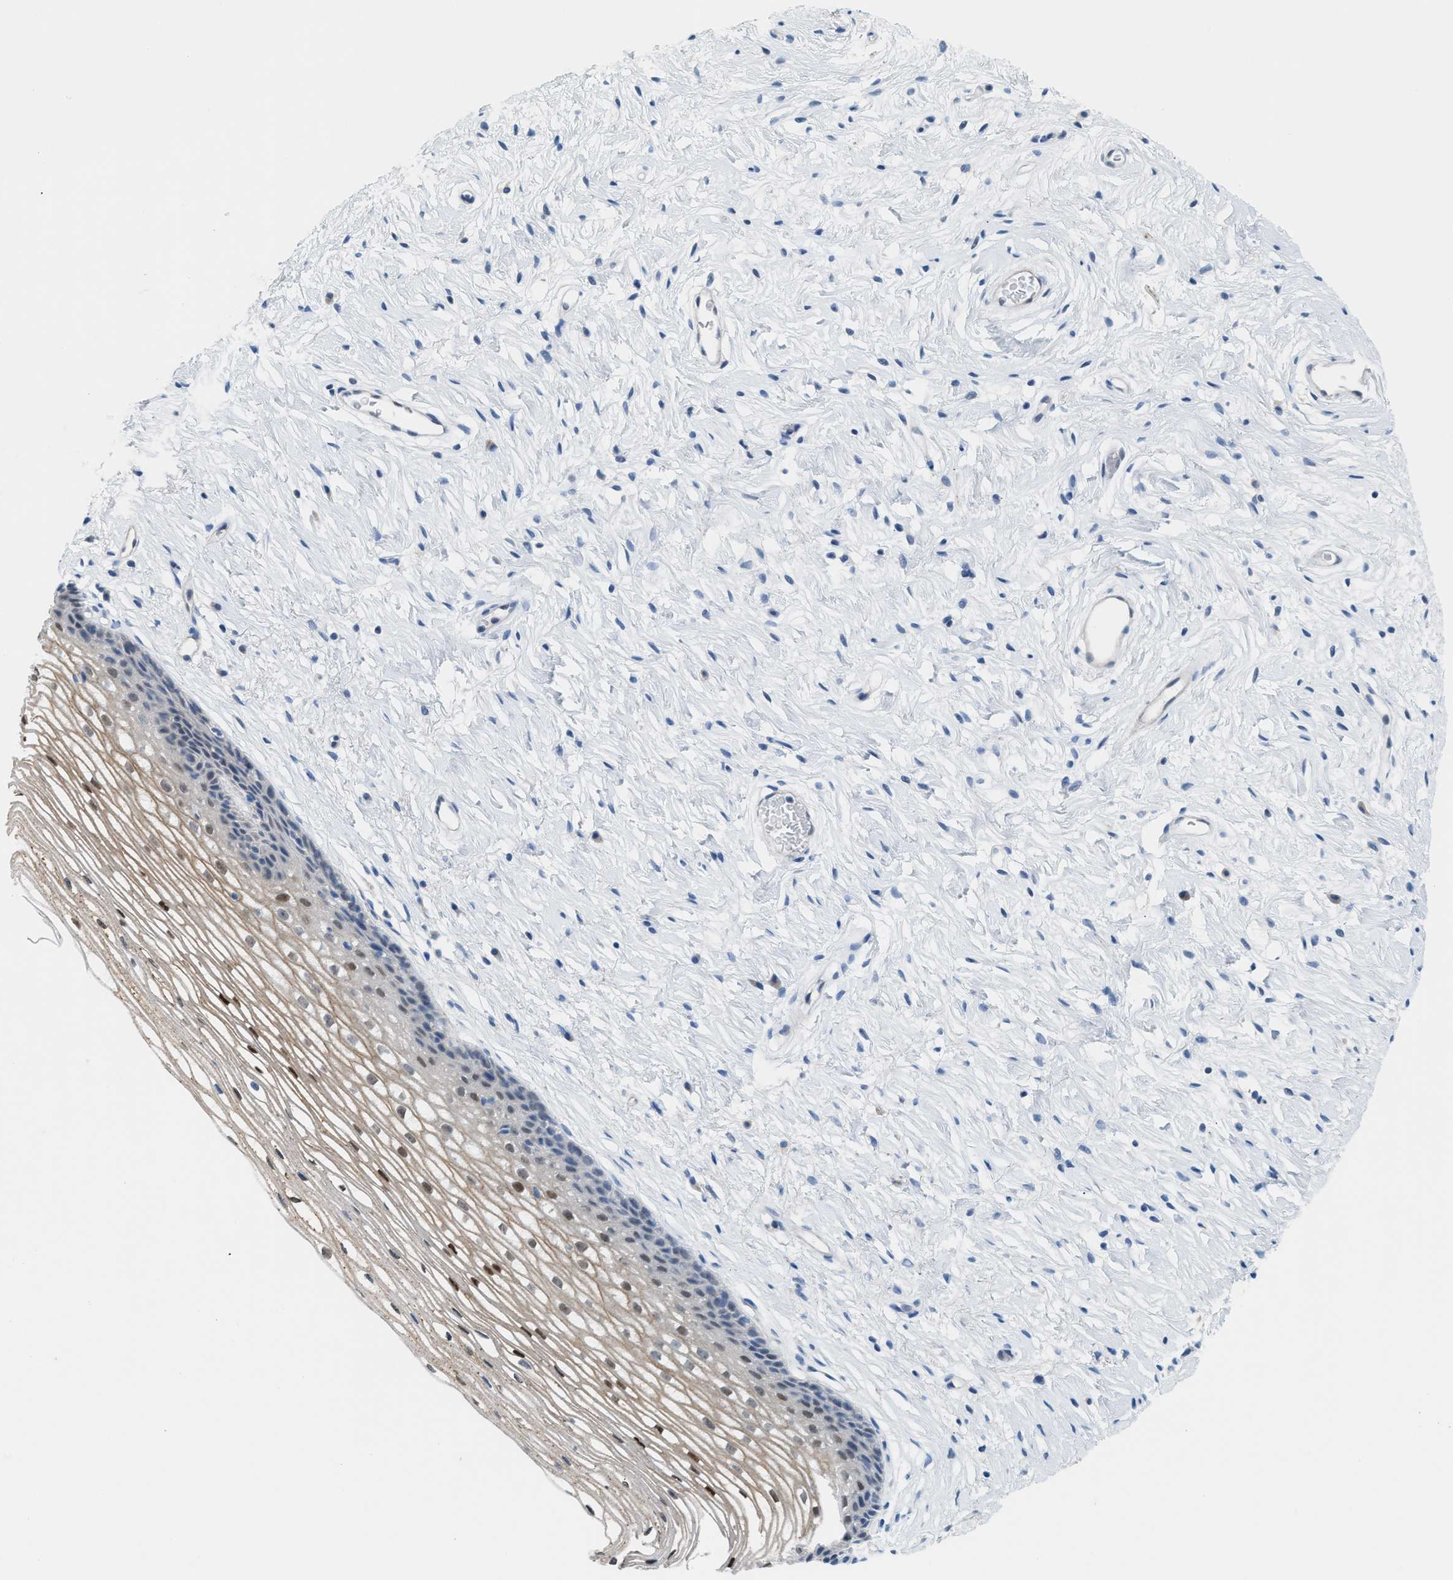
{"staining": {"intensity": "negative", "quantity": "none", "location": "none"}, "tissue": "cervix", "cell_type": "Glandular cells", "image_type": "normal", "snomed": [{"axis": "morphology", "description": "Normal tissue, NOS"}, {"axis": "topography", "description": "Cervix"}], "caption": "High power microscopy histopathology image of an immunohistochemistry histopathology image of unremarkable cervix, revealing no significant staining in glandular cells. (IHC, brightfield microscopy, high magnification).", "gene": "PPM1D", "patient": {"sex": "female", "age": 77}}